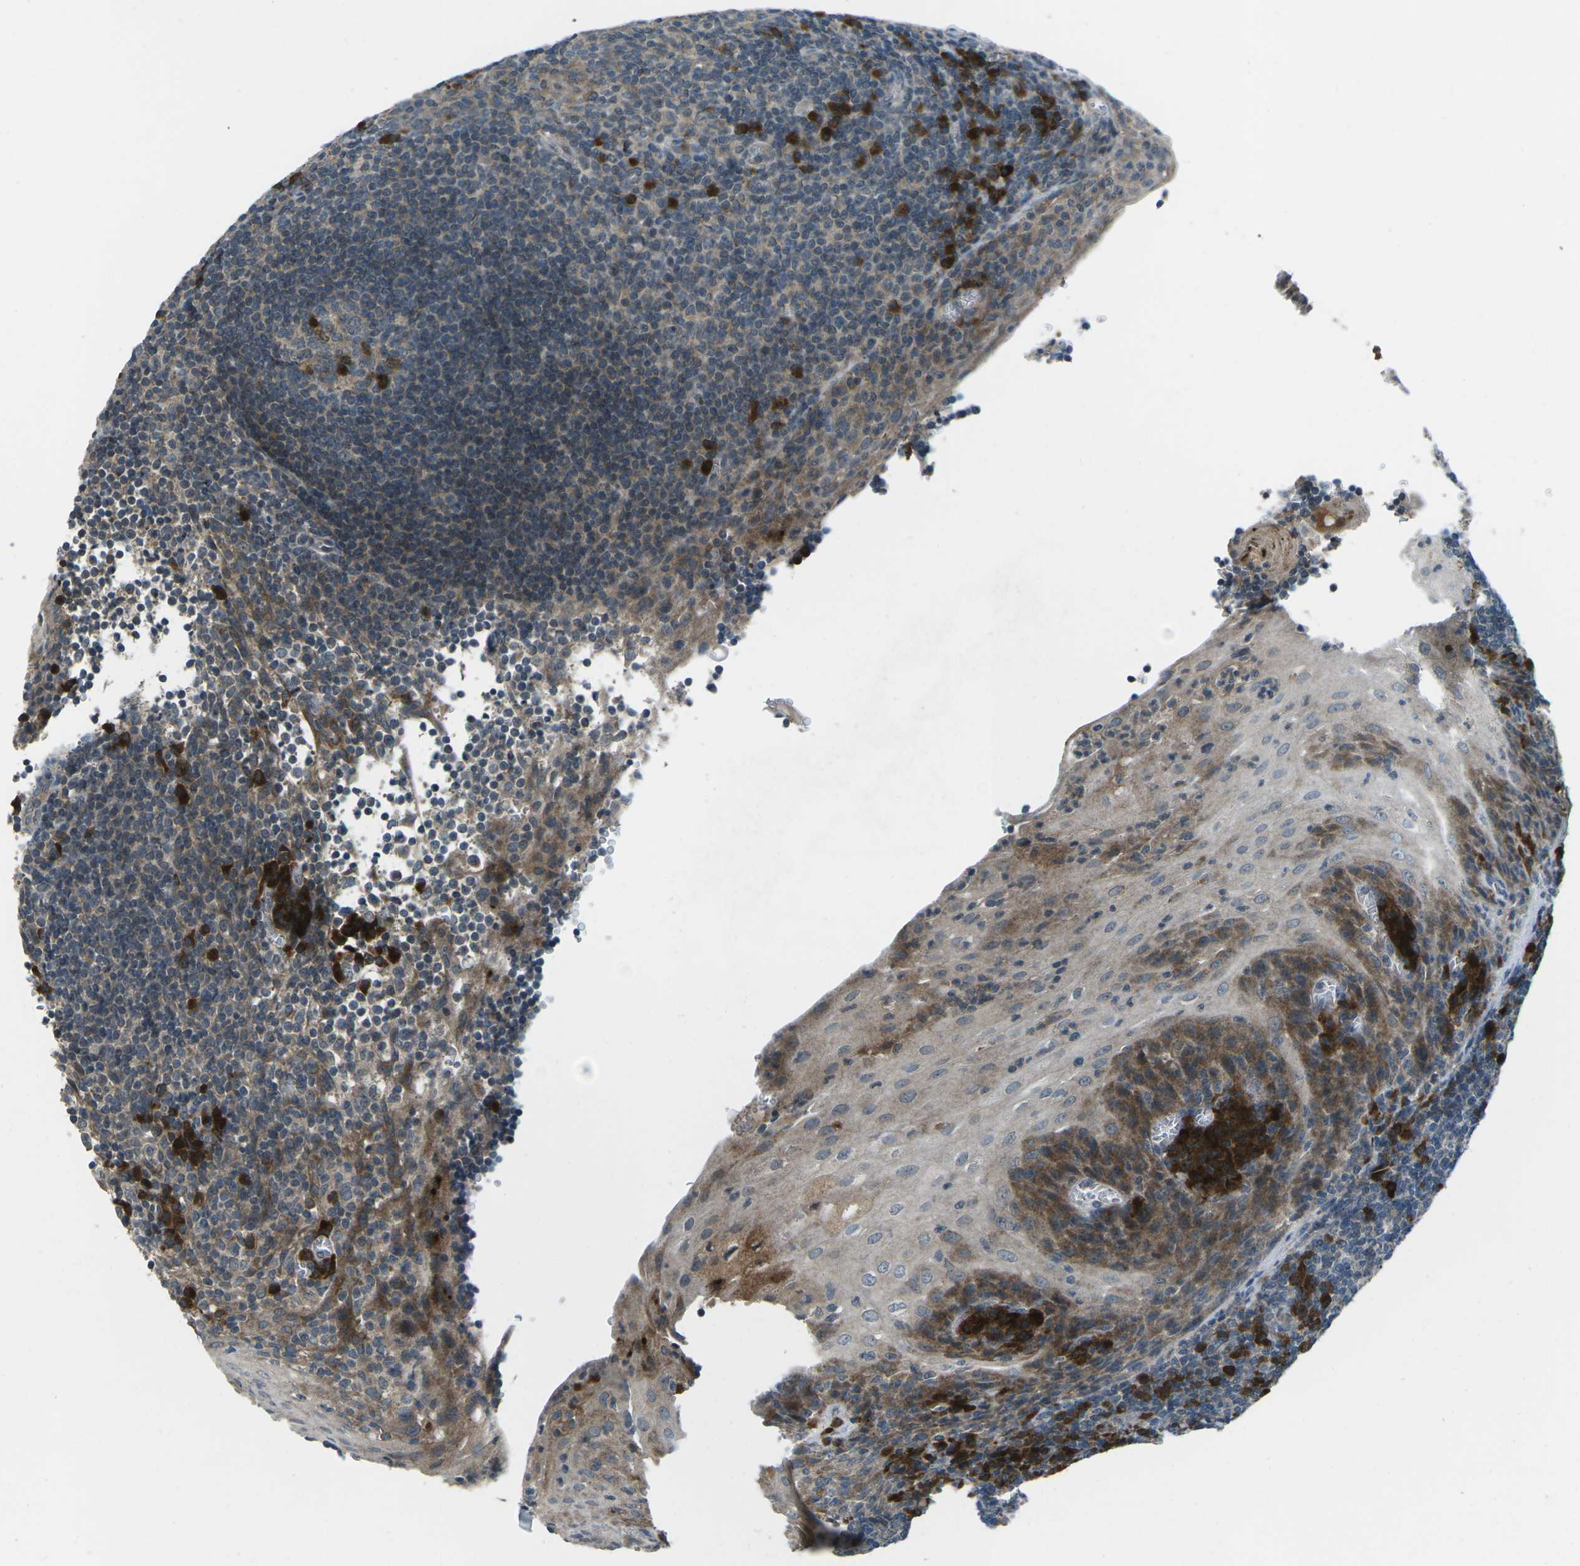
{"staining": {"intensity": "strong", "quantity": "<25%", "location": "cytoplasmic/membranous"}, "tissue": "tonsil", "cell_type": "Germinal center cells", "image_type": "normal", "snomed": [{"axis": "morphology", "description": "Normal tissue, NOS"}, {"axis": "topography", "description": "Tonsil"}], "caption": "Benign tonsil reveals strong cytoplasmic/membranous staining in approximately <25% of germinal center cells (brown staining indicates protein expression, while blue staining denotes nuclei)..", "gene": "CDK16", "patient": {"sex": "male", "age": 37}}